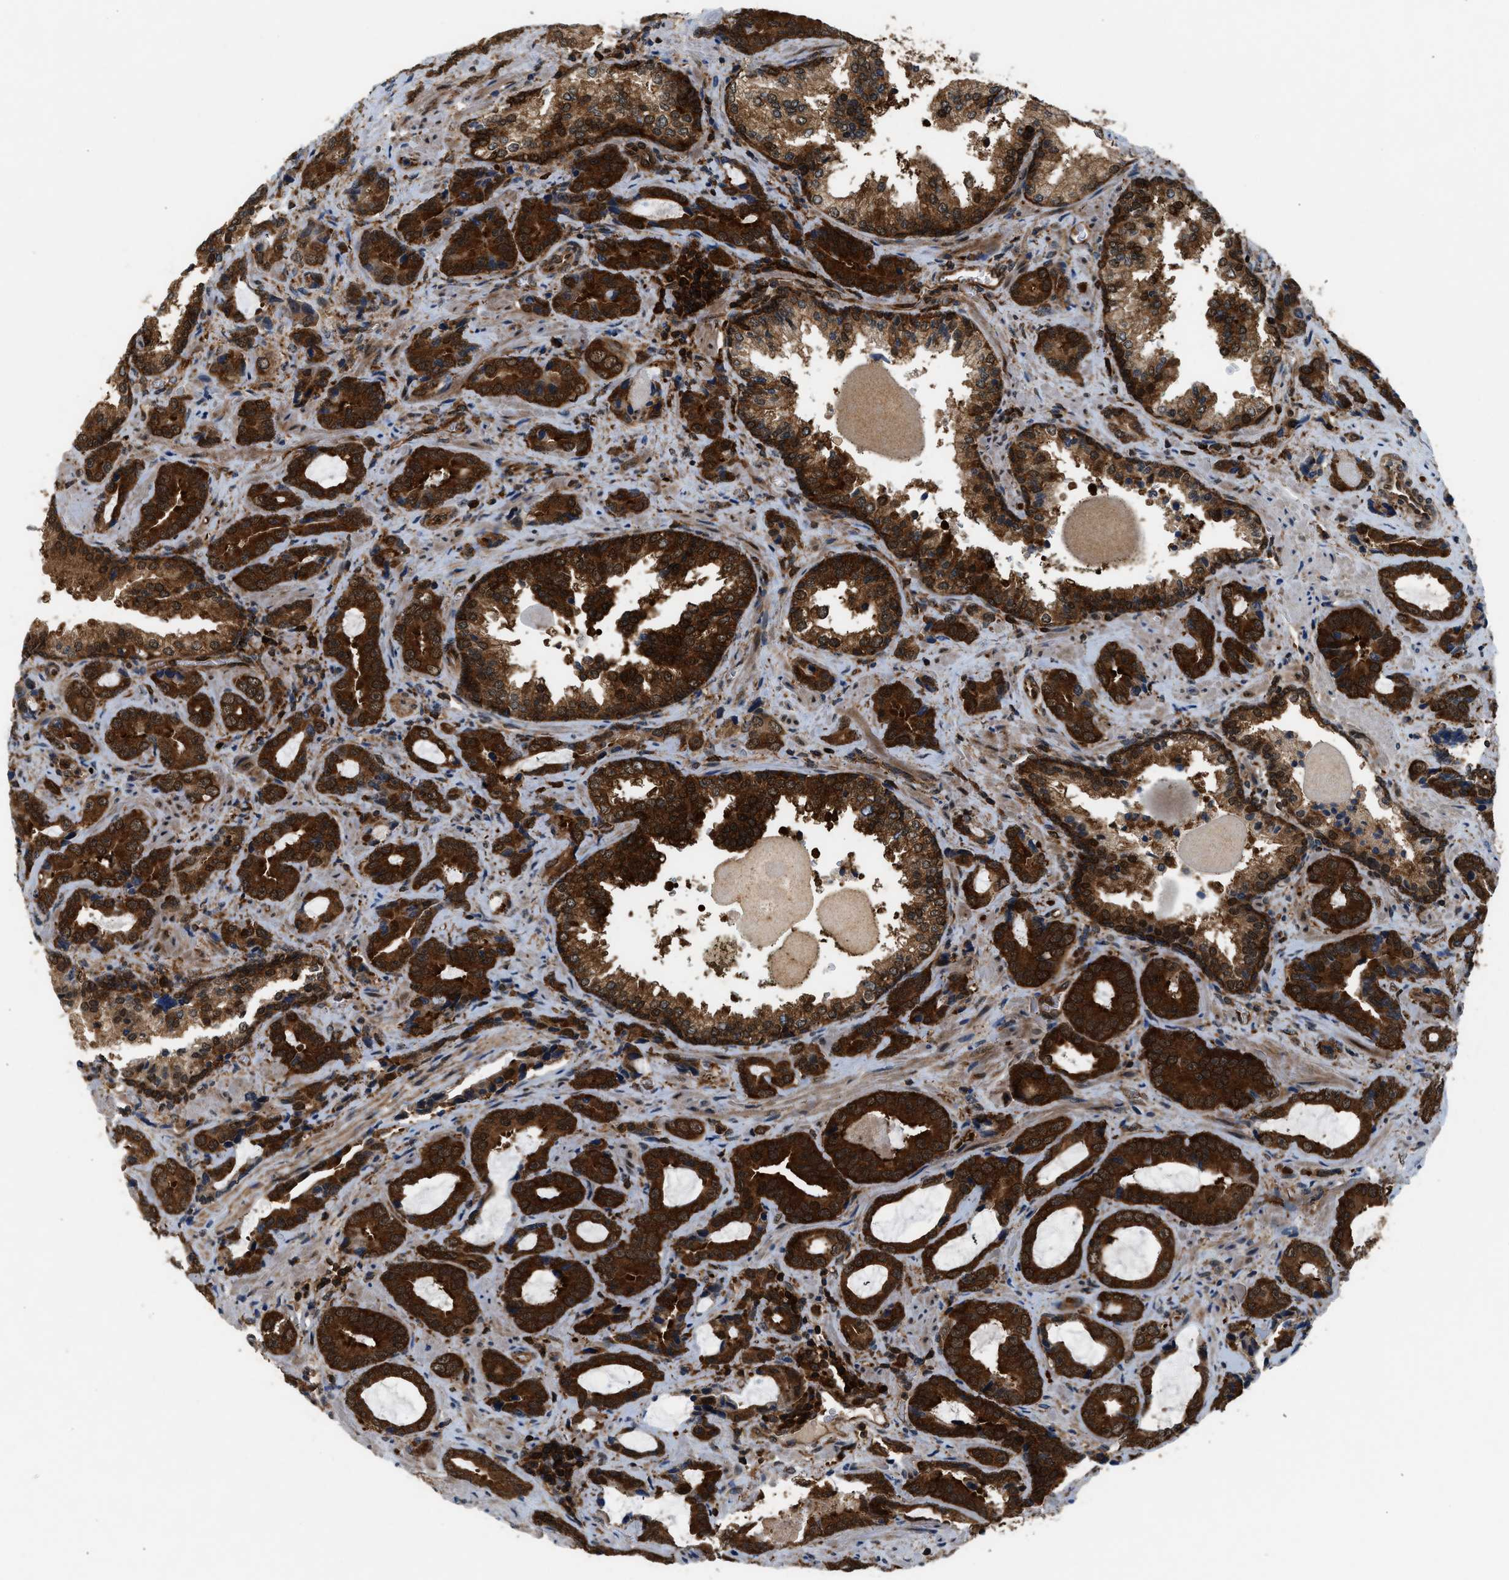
{"staining": {"intensity": "strong", "quantity": ">75%", "location": "cytoplasmic/membranous,nuclear"}, "tissue": "prostate cancer", "cell_type": "Tumor cells", "image_type": "cancer", "snomed": [{"axis": "morphology", "description": "Adenocarcinoma, Low grade"}, {"axis": "topography", "description": "Prostate"}], "caption": "Protein analysis of prostate cancer tissue demonstrates strong cytoplasmic/membranous and nuclear positivity in approximately >75% of tumor cells. (IHC, brightfield microscopy, high magnification).", "gene": "OXSR1", "patient": {"sex": "male", "age": 60}}